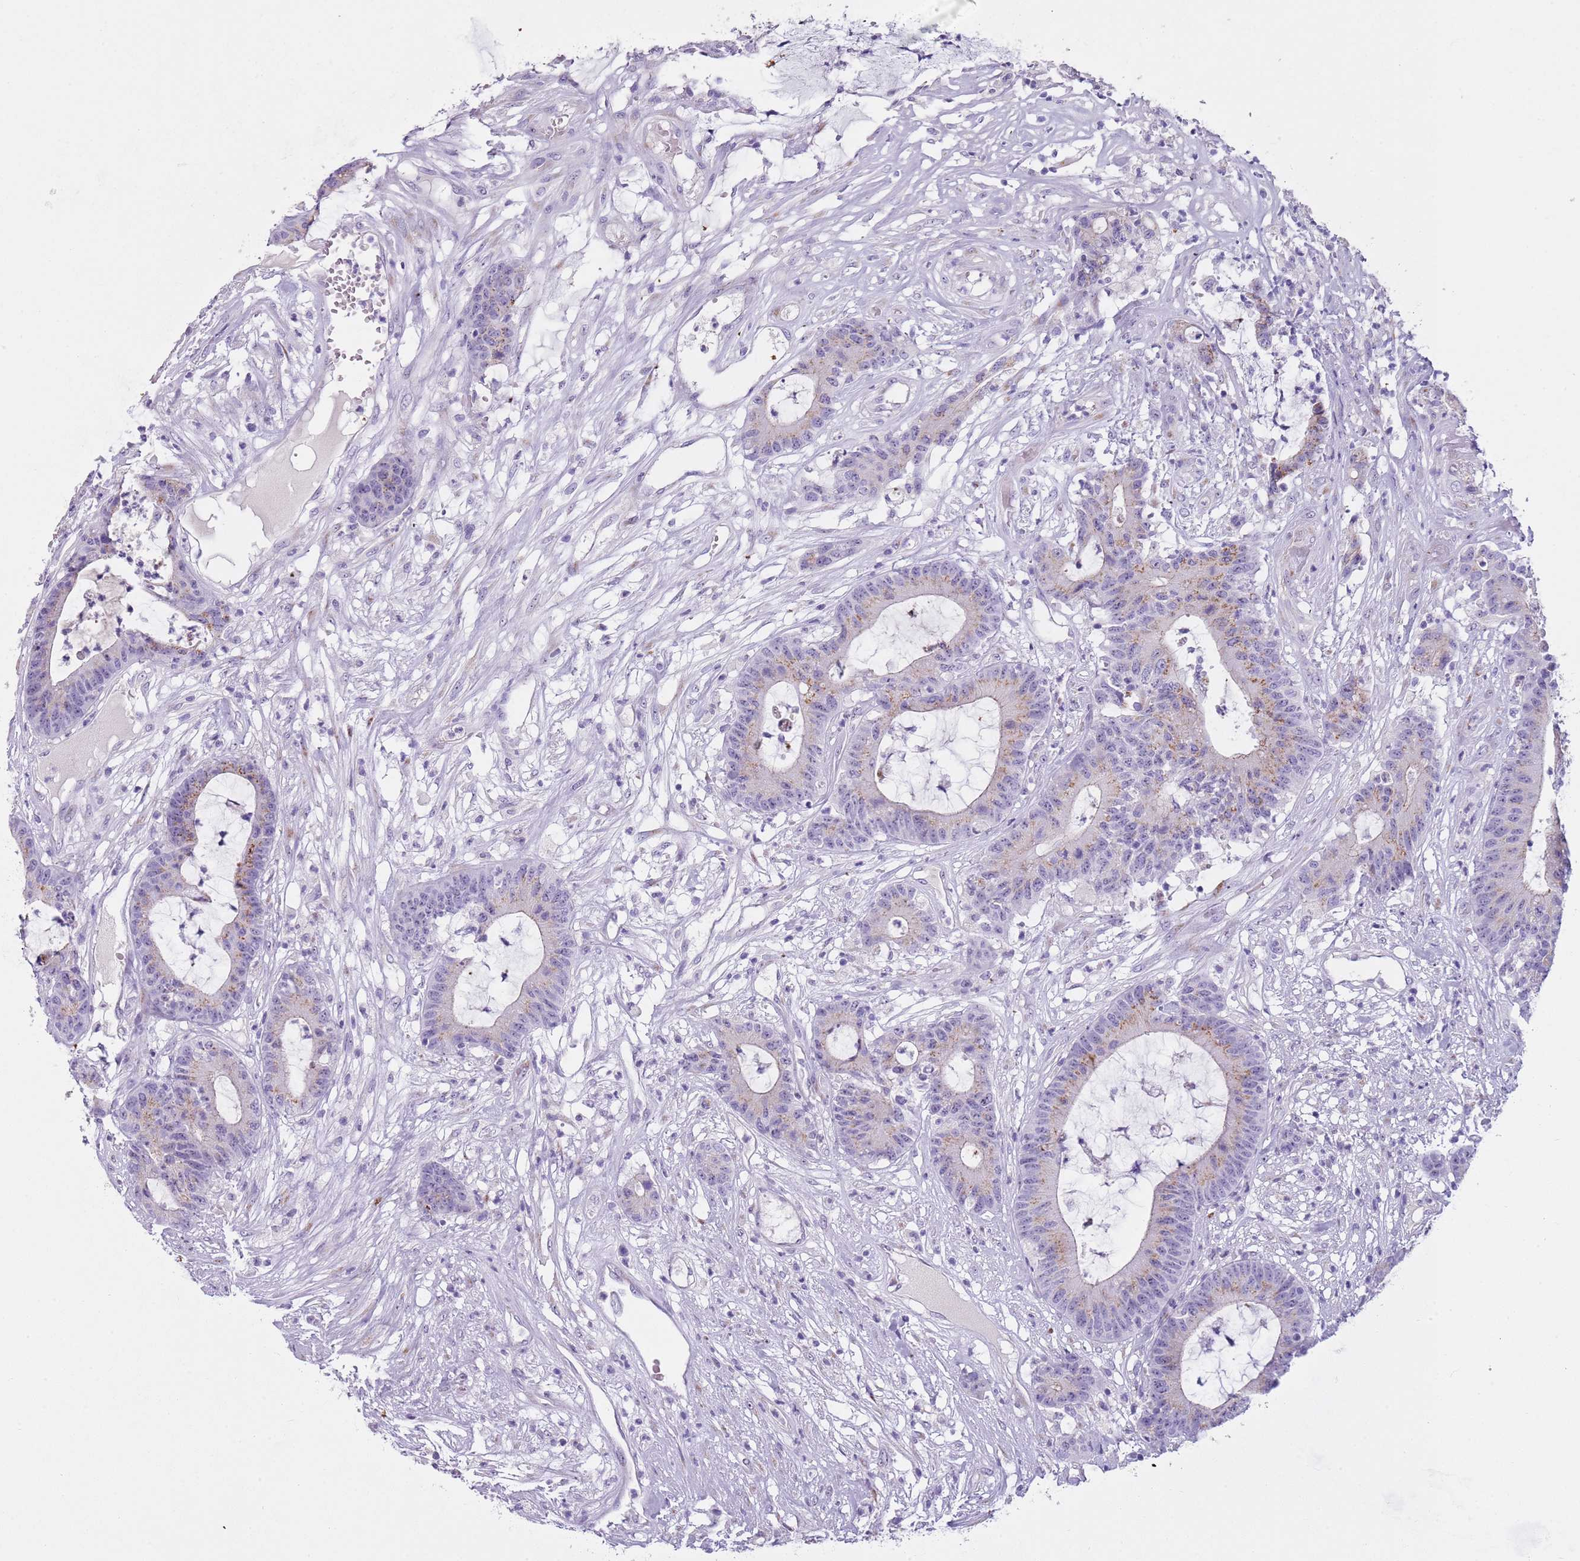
{"staining": {"intensity": "moderate", "quantity": "<25%", "location": "cytoplasmic/membranous"}, "tissue": "colorectal cancer", "cell_type": "Tumor cells", "image_type": "cancer", "snomed": [{"axis": "morphology", "description": "Adenocarcinoma, NOS"}, {"axis": "topography", "description": "Colon"}], "caption": "Tumor cells reveal low levels of moderate cytoplasmic/membranous expression in about <25% of cells in colorectal adenocarcinoma. The staining was performed using DAB (3,3'-diaminobenzidine) to visualize the protein expression in brown, while the nuclei were stained in blue with hematoxylin (Magnification: 20x).", "gene": "NBPF6", "patient": {"sex": "female", "age": 84}}